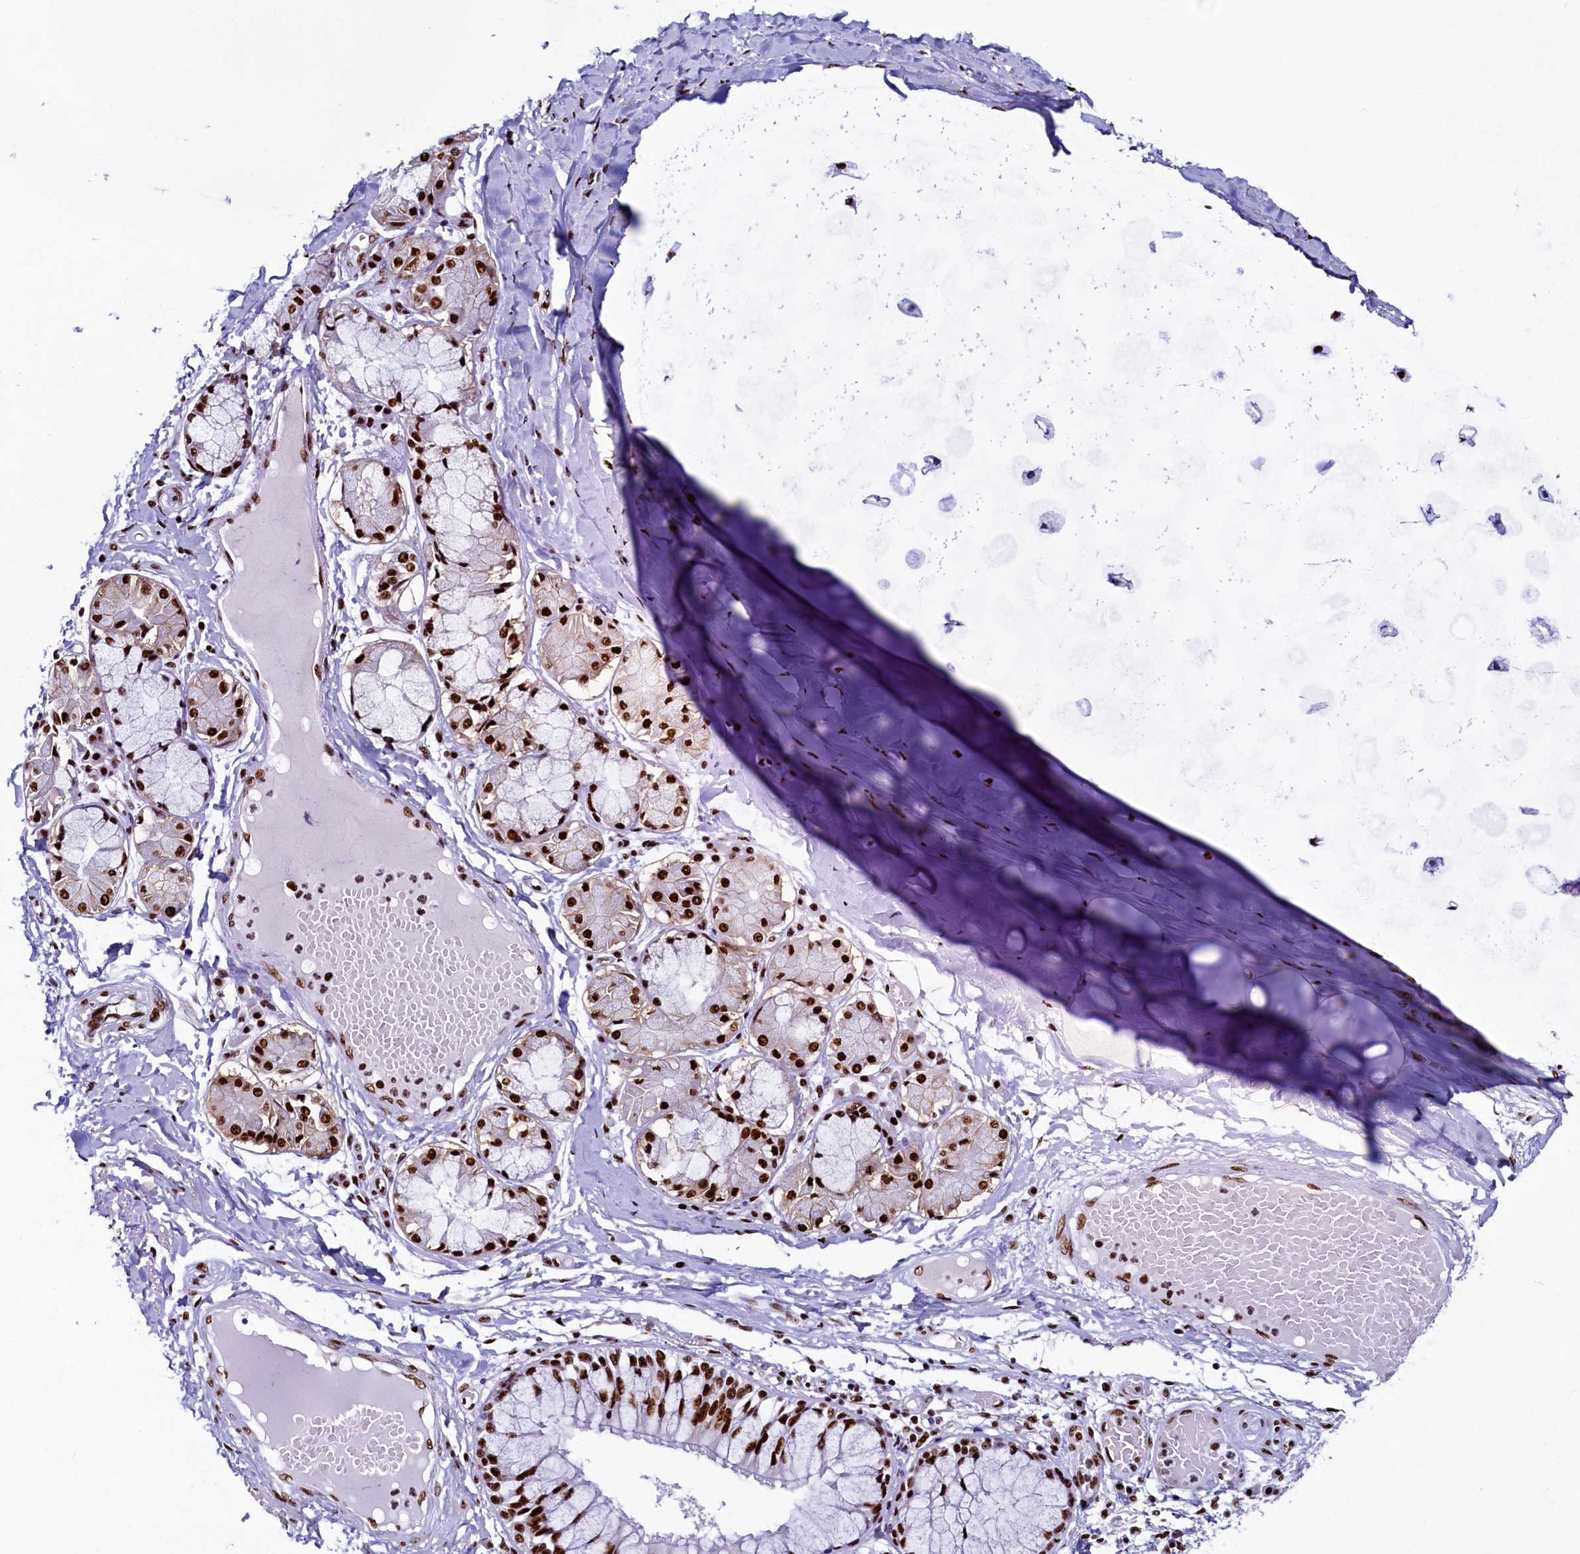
{"staining": {"intensity": "moderate", "quantity": "25%-75%", "location": "nuclear"}, "tissue": "soft tissue", "cell_type": "Chondrocytes", "image_type": "normal", "snomed": [{"axis": "morphology", "description": "Normal tissue, NOS"}, {"axis": "topography", "description": "Cartilage tissue"}, {"axis": "topography", "description": "Bronchus"}, {"axis": "topography", "description": "Lung"}, {"axis": "topography", "description": "Peripheral nerve tissue"}], "caption": "Human soft tissue stained for a protein (brown) reveals moderate nuclear positive expression in about 25%-75% of chondrocytes.", "gene": "SRRM2", "patient": {"sex": "female", "age": 49}}